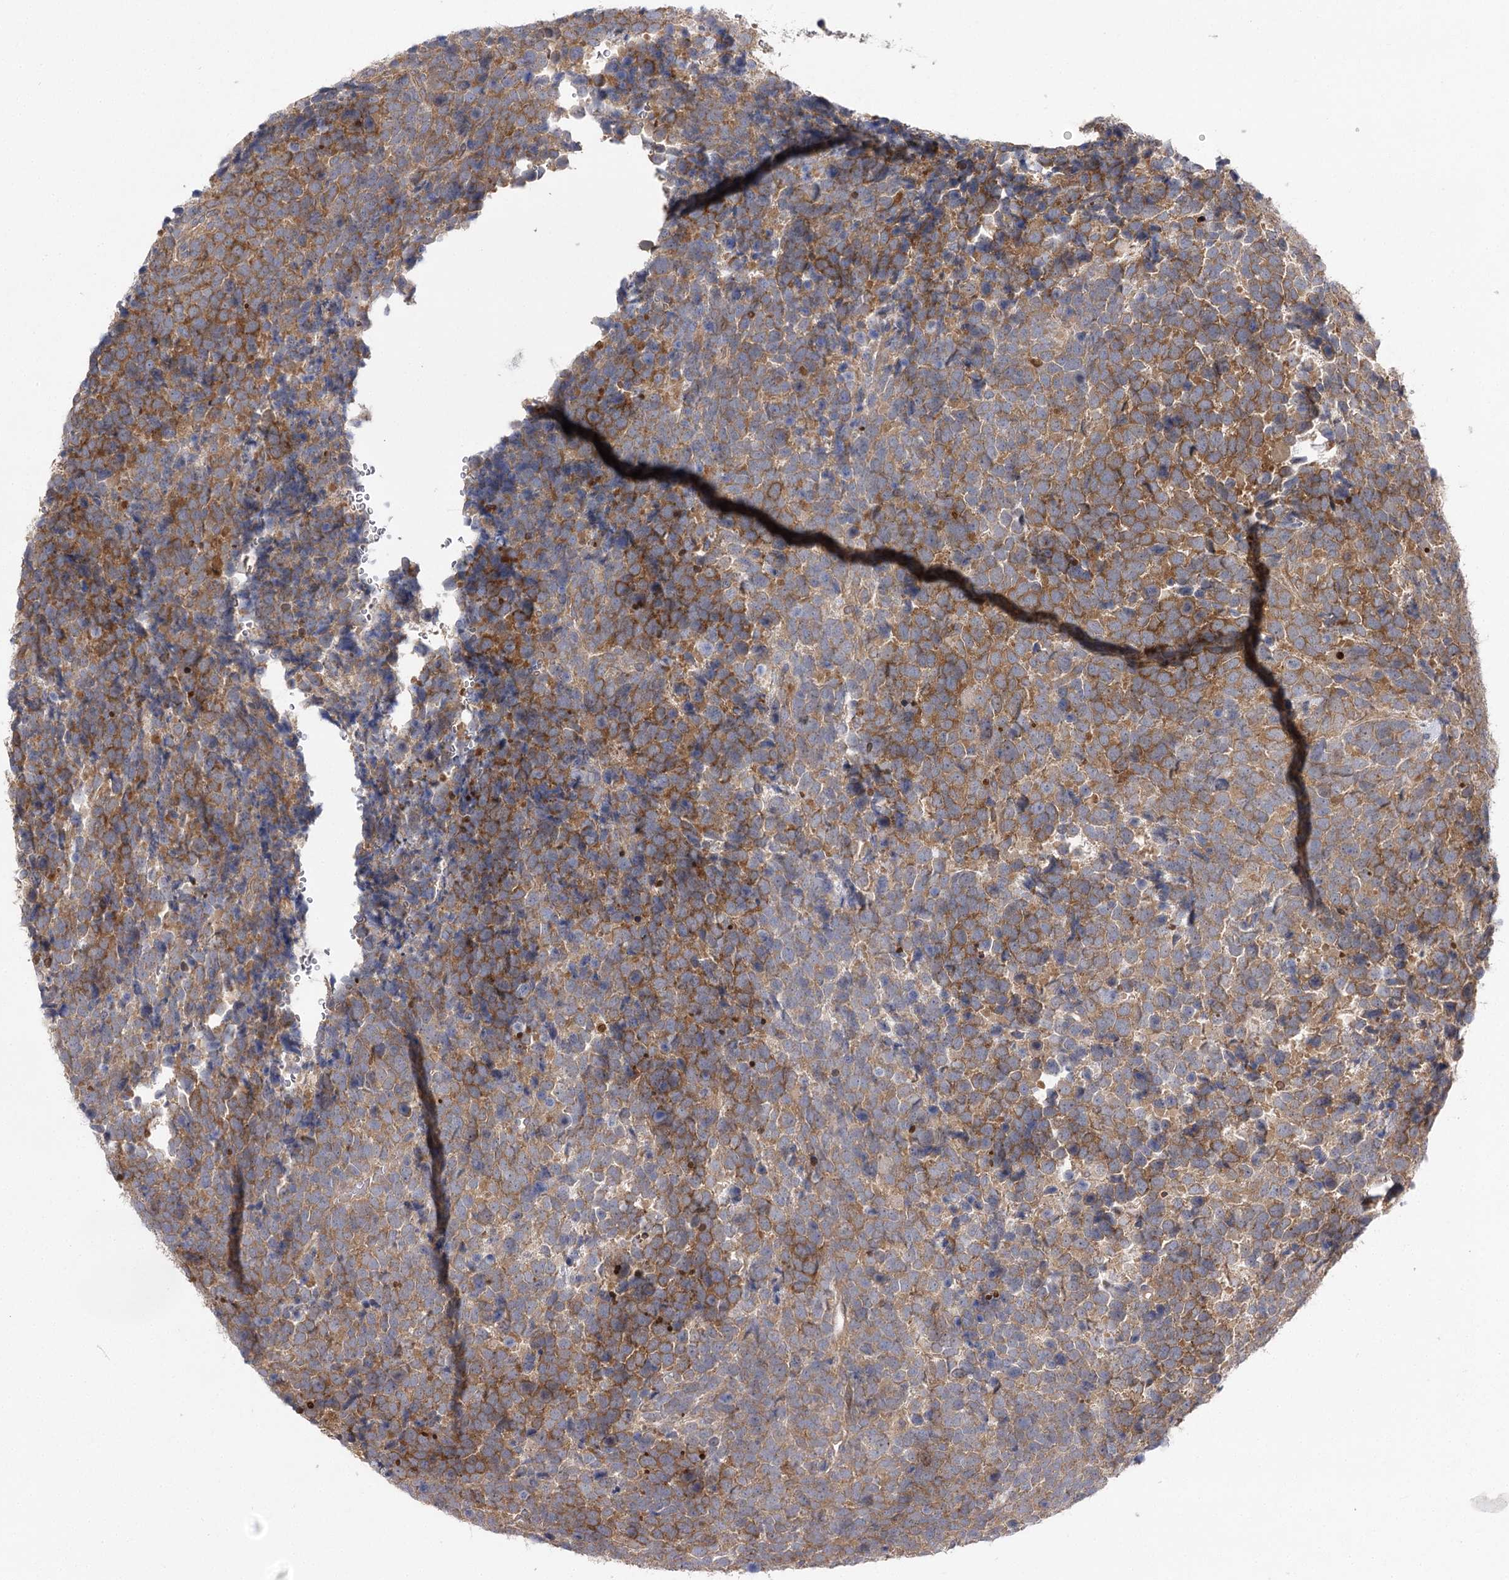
{"staining": {"intensity": "moderate", "quantity": ">75%", "location": "cytoplasmic/membranous"}, "tissue": "urothelial cancer", "cell_type": "Tumor cells", "image_type": "cancer", "snomed": [{"axis": "morphology", "description": "Urothelial carcinoma, High grade"}, {"axis": "topography", "description": "Urinary bladder"}], "caption": "IHC photomicrograph of urothelial cancer stained for a protein (brown), which displays medium levels of moderate cytoplasmic/membranous positivity in approximately >75% of tumor cells.", "gene": "BCR", "patient": {"sex": "female", "age": 82}}